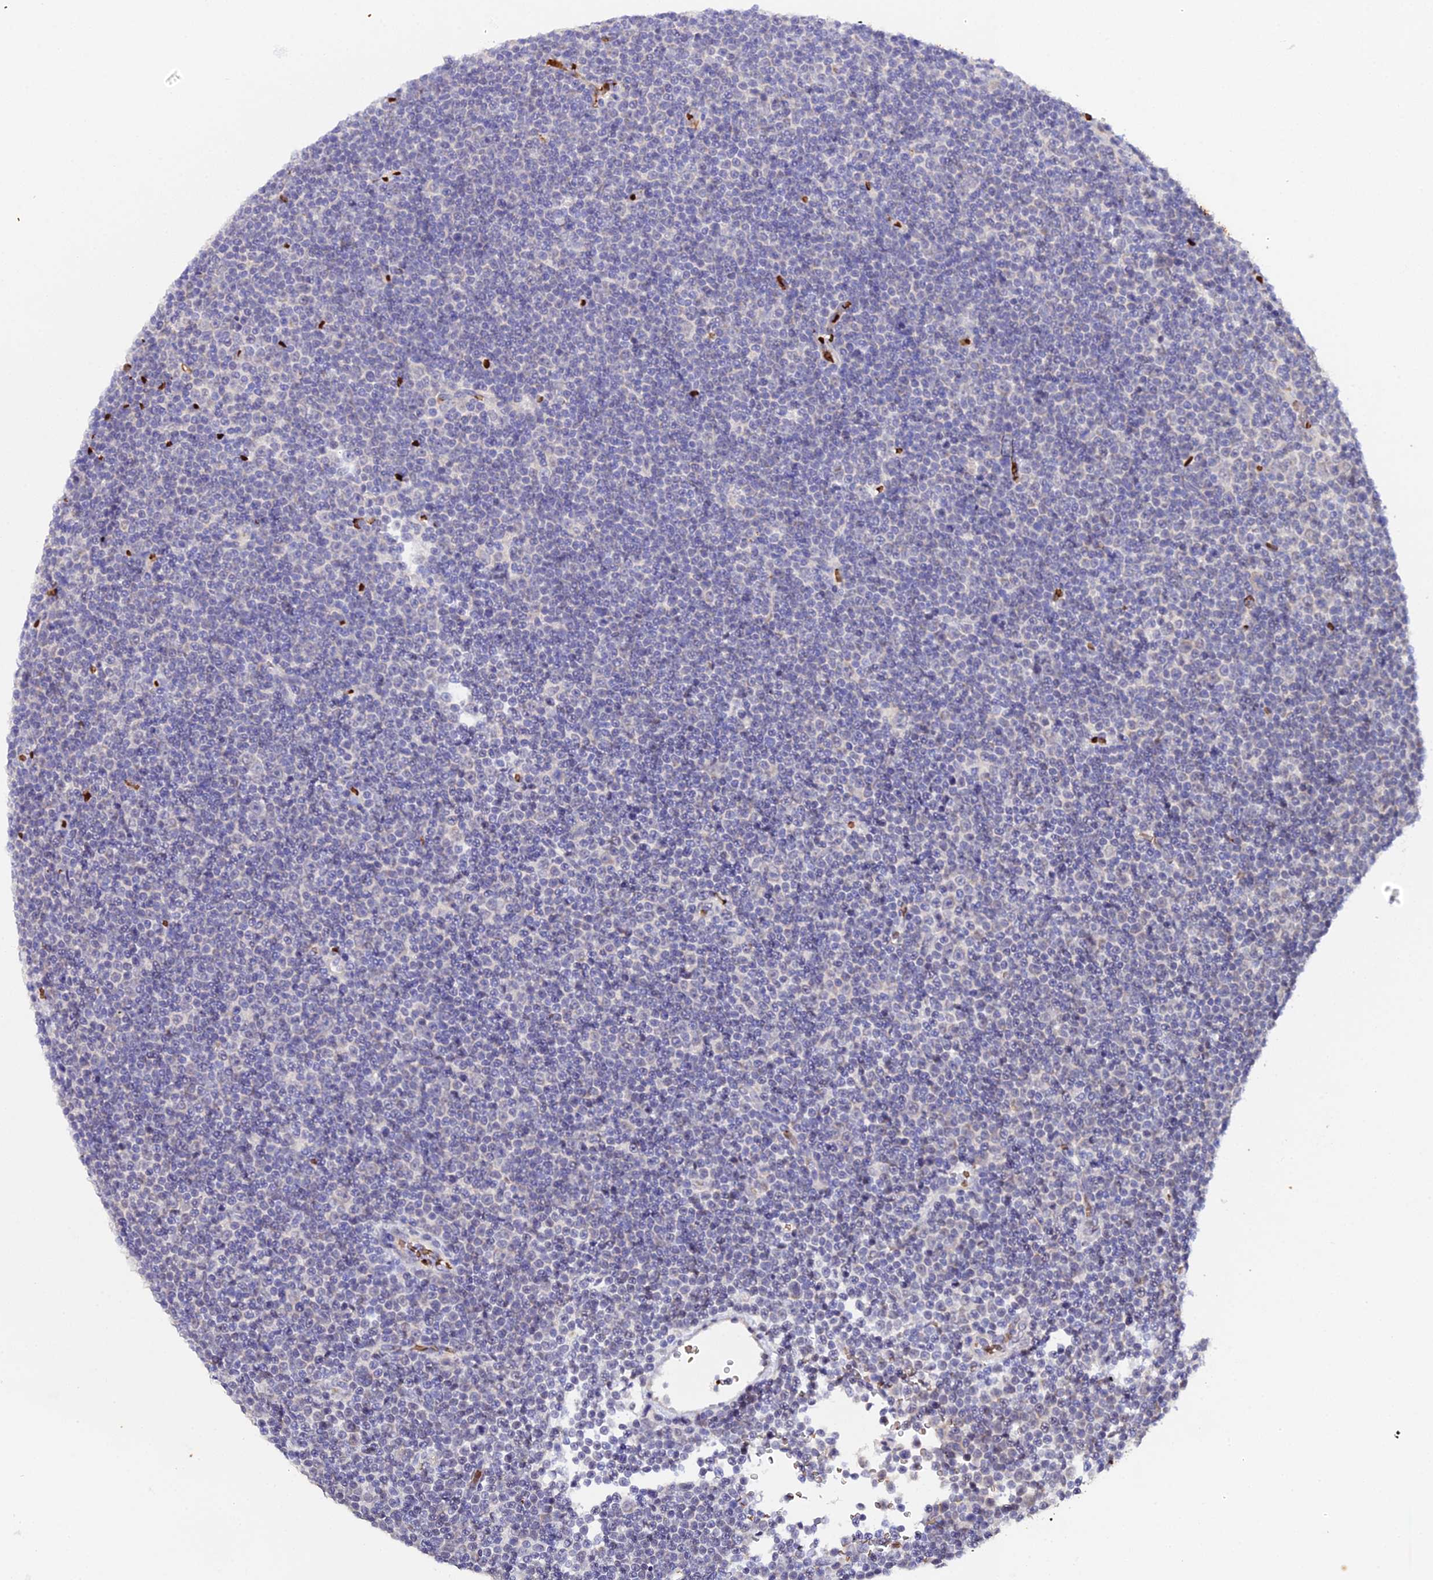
{"staining": {"intensity": "negative", "quantity": "none", "location": "none"}, "tissue": "lymphoma", "cell_type": "Tumor cells", "image_type": "cancer", "snomed": [{"axis": "morphology", "description": "Malignant lymphoma, non-Hodgkin's type, Low grade"}, {"axis": "topography", "description": "Lymph node"}], "caption": "A high-resolution image shows immunohistochemistry (IHC) staining of low-grade malignant lymphoma, non-Hodgkin's type, which shows no significant positivity in tumor cells.", "gene": "CFAP45", "patient": {"sex": "female", "age": 67}}